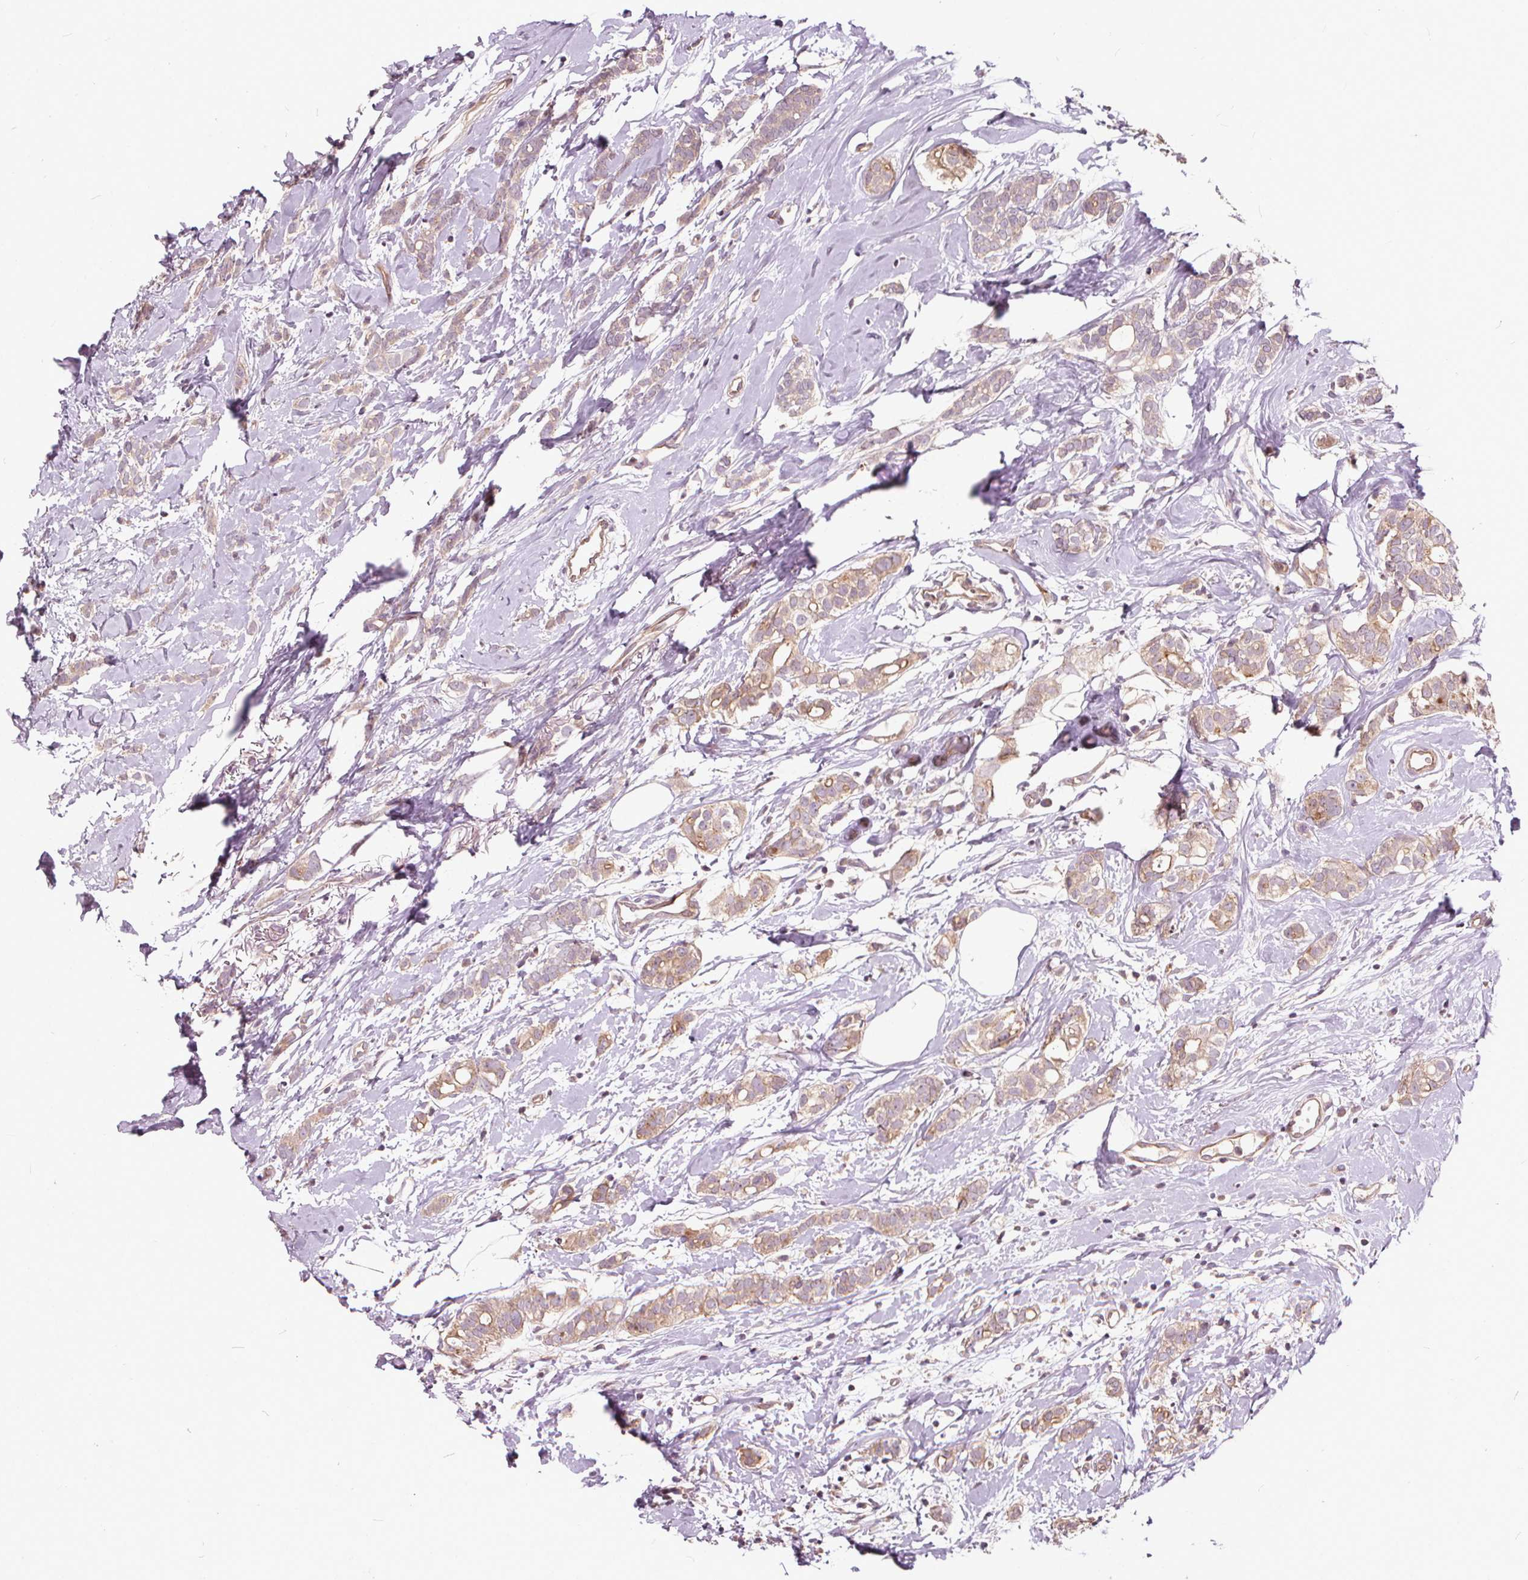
{"staining": {"intensity": "weak", "quantity": ">75%", "location": "cytoplasmic/membranous"}, "tissue": "breast cancer", "cell_type": "Tumor cells", "image_type": "cancer", "snomed": [{"axis": "morphology", "description": "Duct carcinoma"}, {"axis": "topography", "description": "Breast"}], "caption": "Tumor cells show low levels of weak cytoplasmic/membranous expression in approximately >75% of cells in breast invasive ductal carcinoma.", "gene": "INPP5E", "patient": {"sex": "female", "age": 40}}